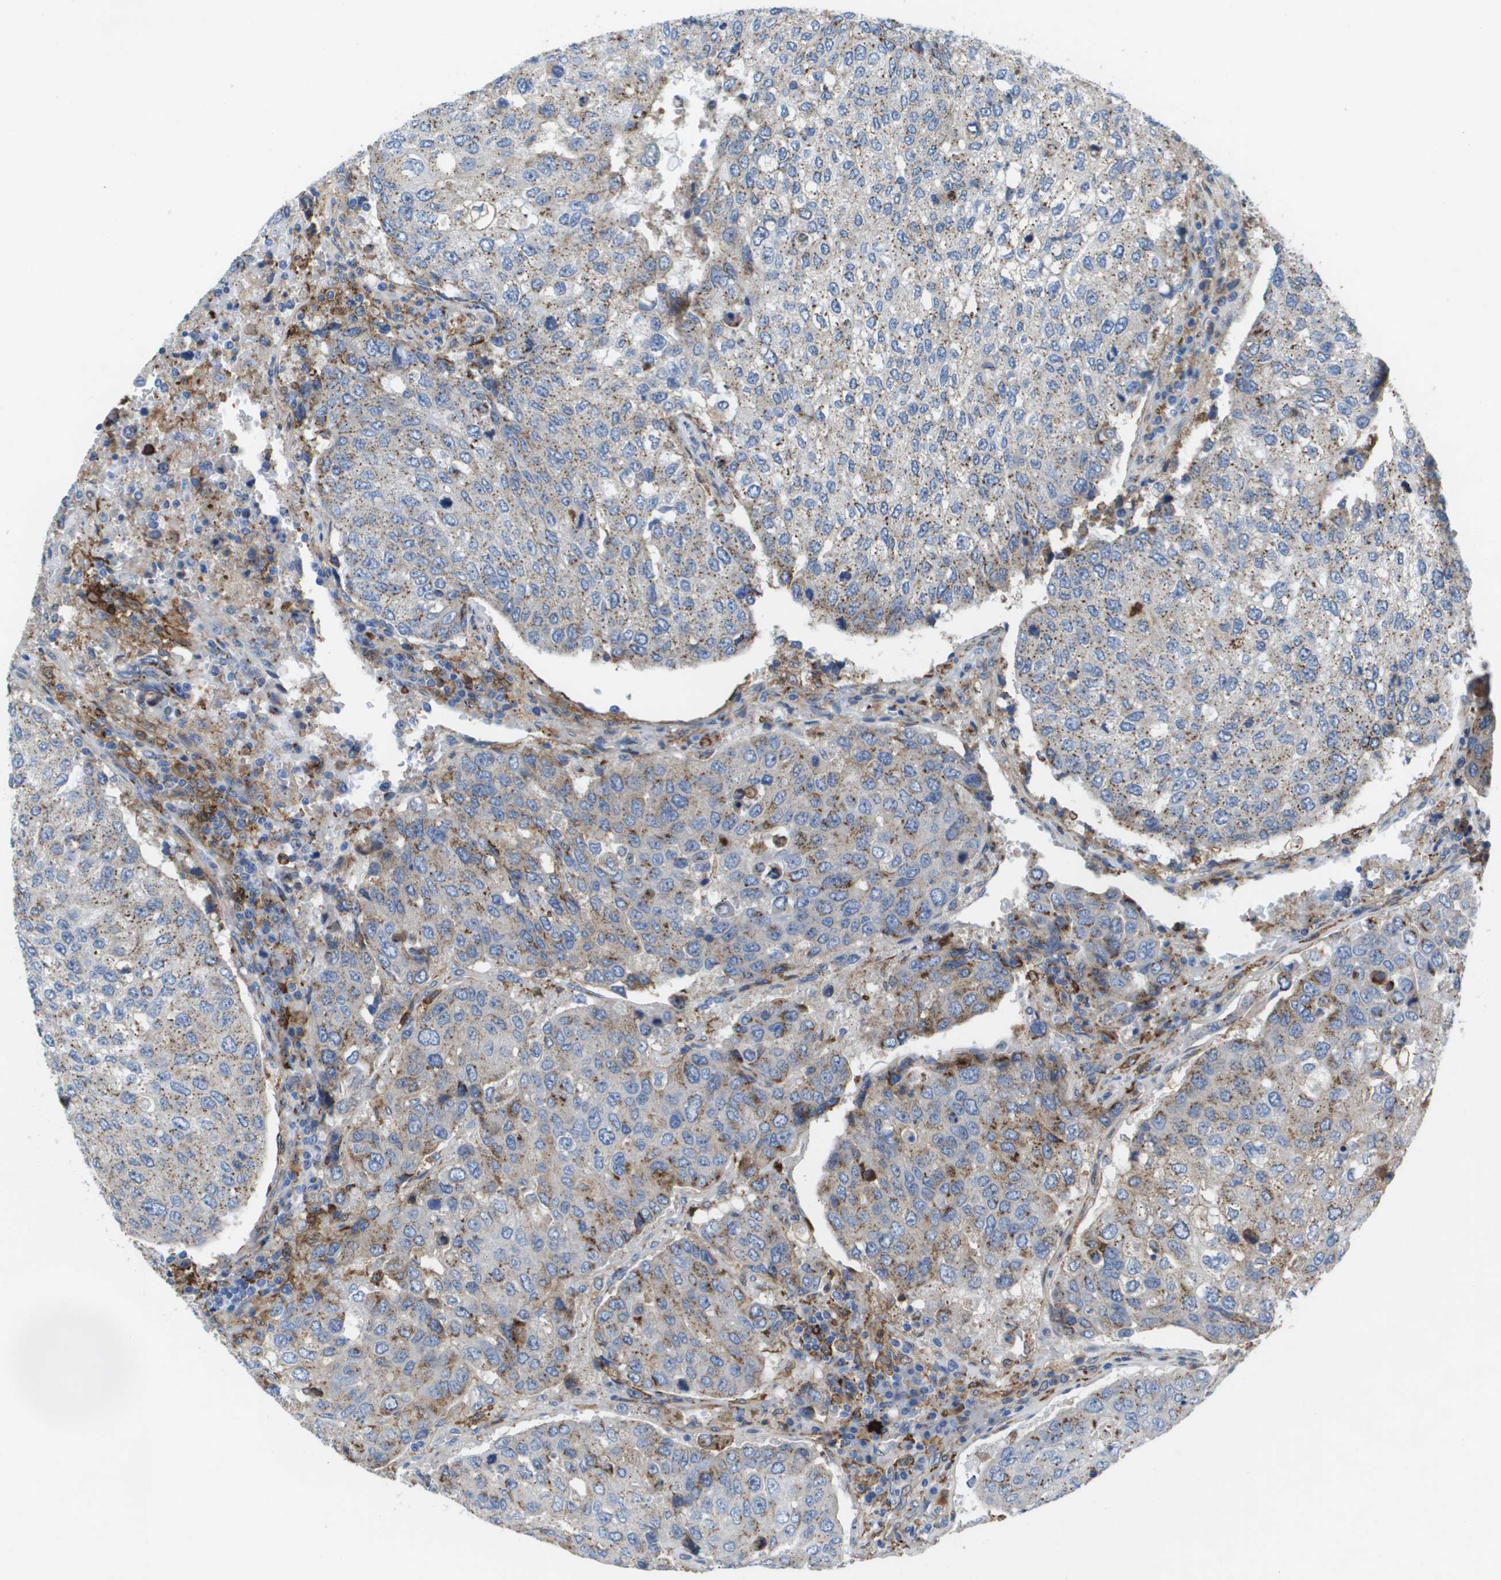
{"staining": {"intensity": "weak", "quantity": ">75%", "location": "cytoplasmic/membranous"}, "tissue": "urothelial cancer", "cell_type": "Tumor cells", "image_type": "cancer", "snomed": [{"axis": "morphology", "description": "Urothelial carcinoma, High grade"}, {"axis": "topography", "description": "Lymph node"}, {"axis": "topography", "description": "Urinary bladder"}], "caption": "Brown immunohistochemical staining in human urothelial carcinoma (high-grade) demonstrates weak cytoplasmic/membranous positivity in approximately >75% of tumor cells. The protein of interest is stained brown, and the nuclei are stained in blue (DAB IHC with brightfield microscopy, high magnification).", "gene": "SLC37A2", "patient": {"sex": "male", "age": 51}}